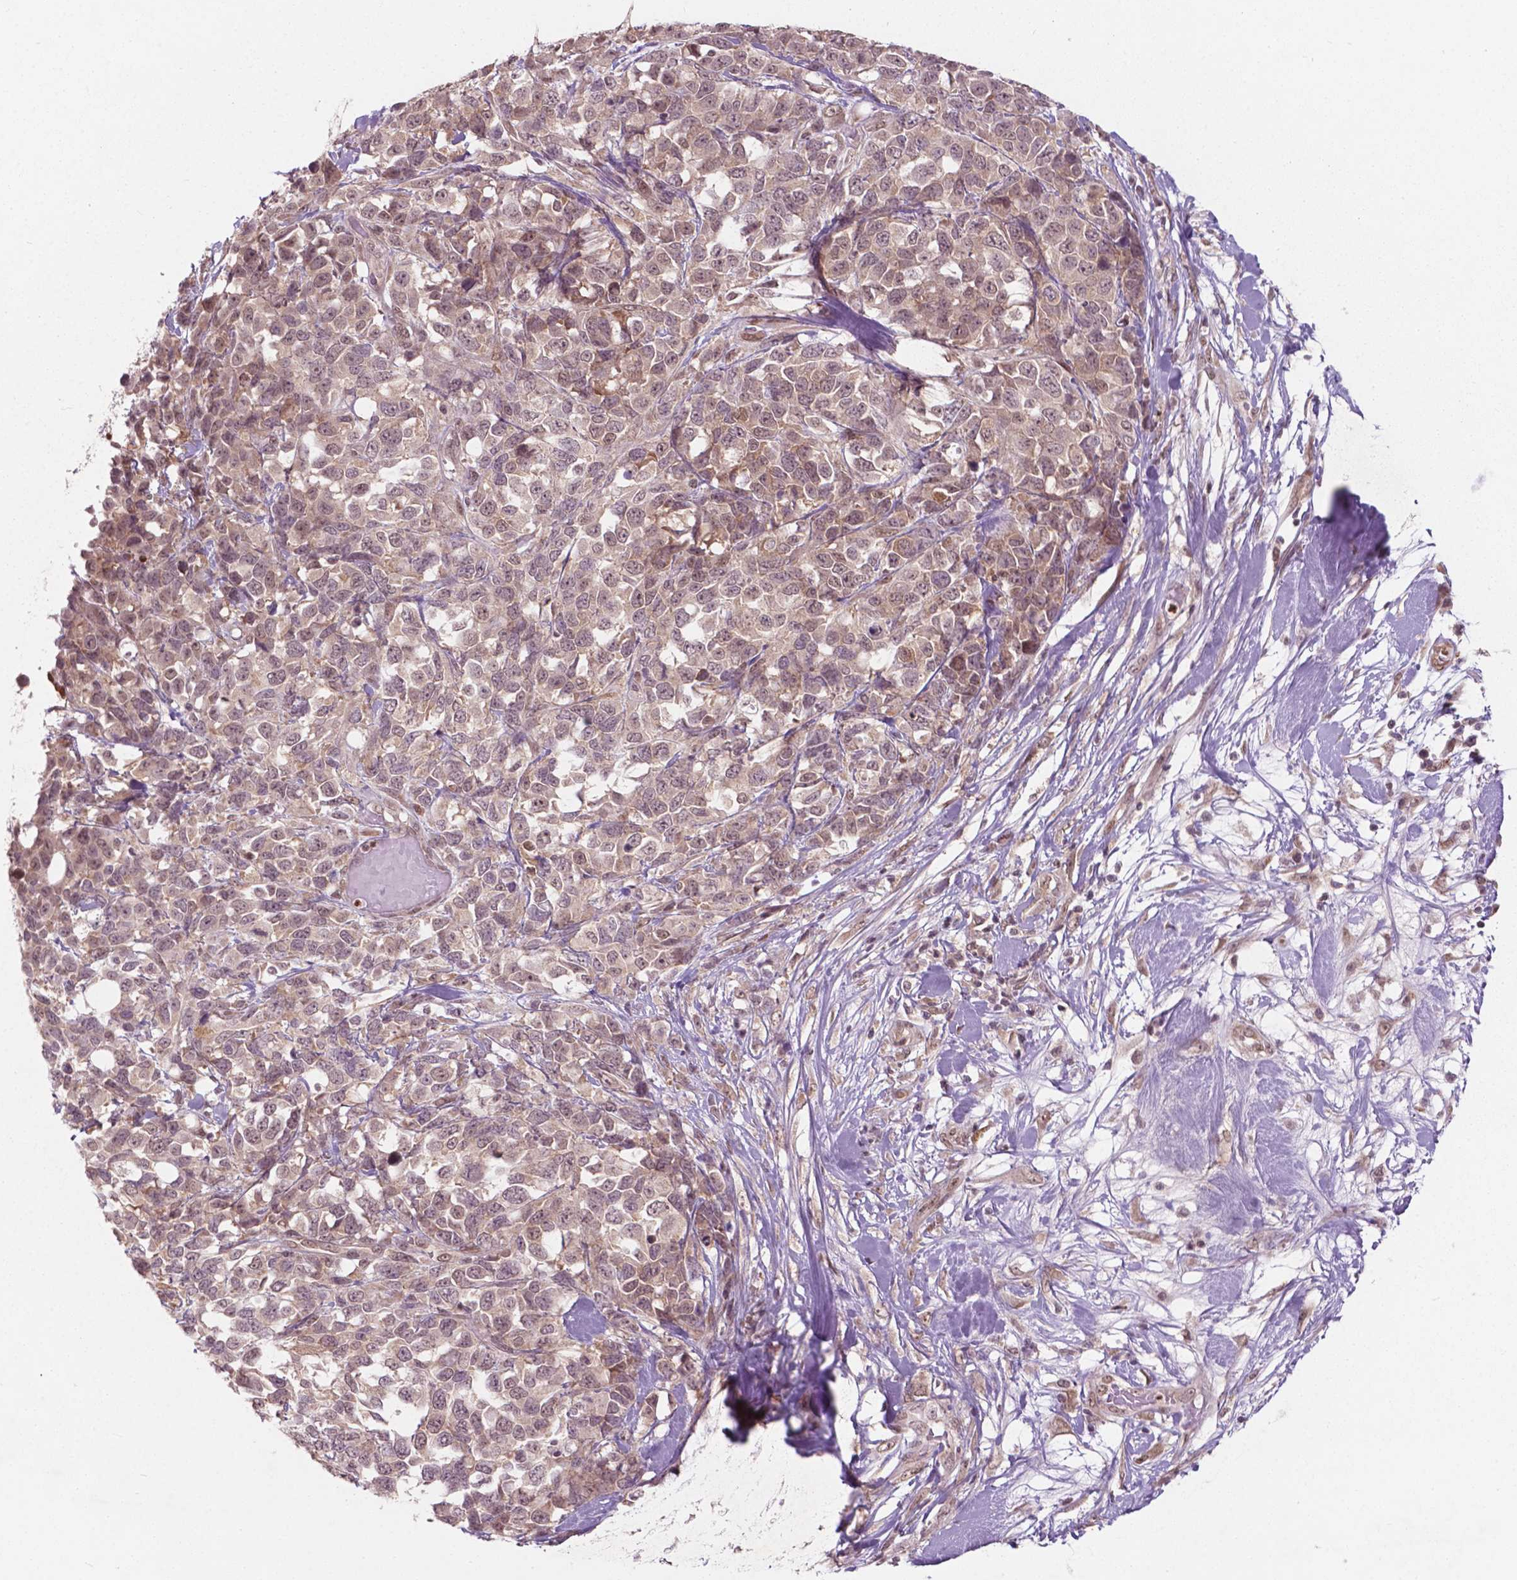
{"staining": {"intensity": "weak", "quantity": "25%-75%", "location": "cytoplasmic/membranous,nuclear"}, "tissue": "melanoma", "cell_type": "Tumor cells", "image_type": "cancer", "snomed": [{"axis": "morphology", "description": "Malignant melanoma, Metastatic site"}, {"axis": "topography", "description": "Skin"}], "caption": "Malignant melanoma (metastatic site) tissue displays weak cytoplasmic/membranous and nuclear expression in about 25%-75% of tumor cells, visualized by immunohistochemistry.", "gene": "NFAT5", "patient": {"sex": "male", "age": 84}}